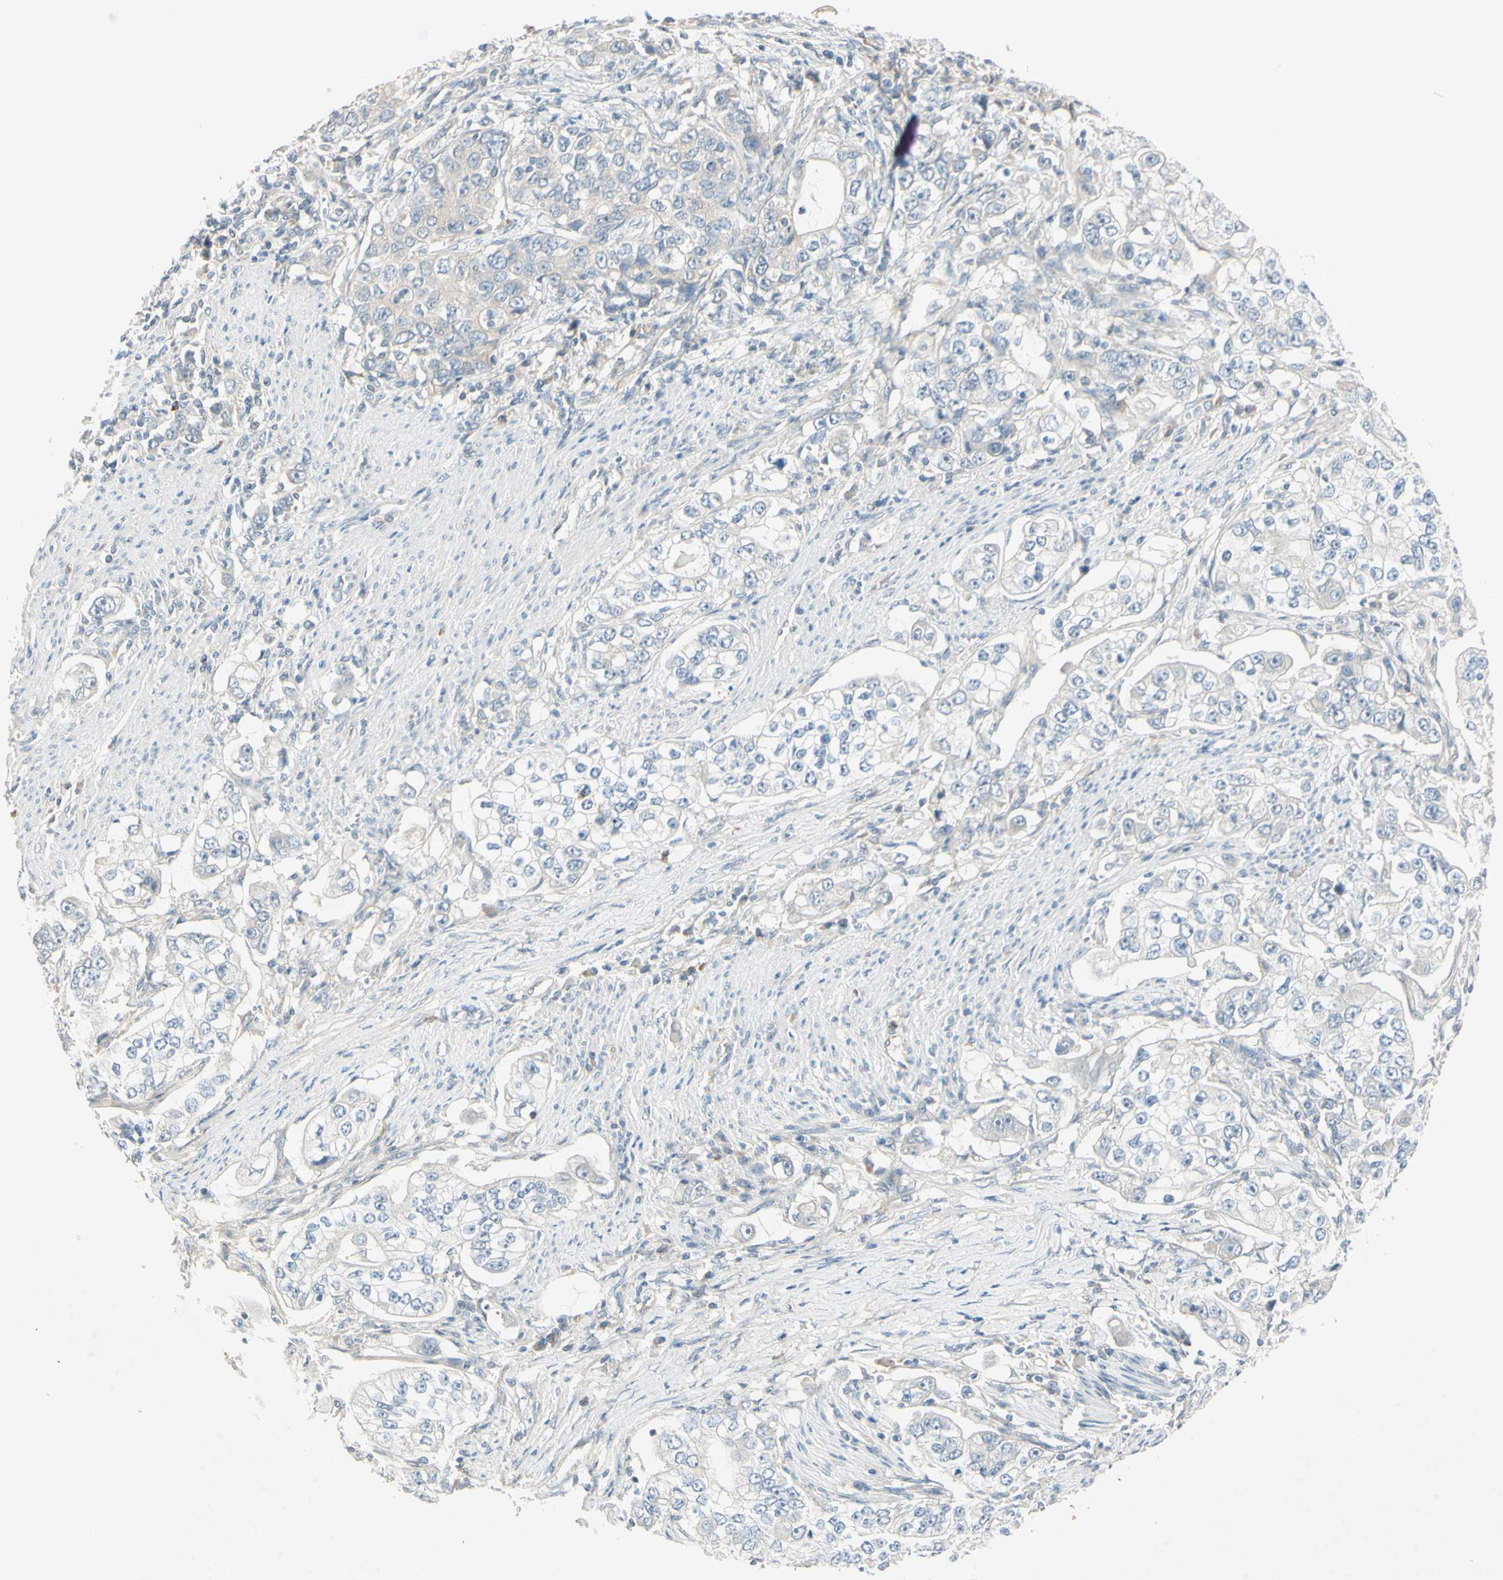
{"staining": {"intensity": "negative", "quantity": "none", "location": "none"}, "tissue": "stomach cancer", "cell_type": "Tumor cells", "image_type": "cancer", "snomed": [{"axis": "morphology", "description": "Adenocarcinoma, NOS"}, {"axis": "topography", "description": "Stomach, lower"}], "caption": "Immunohistochemistry (IHC) photomicrograph of neoplastic tissue: stomach adenocarcinoma stained with DAB (3,3'-diaminobenzidine) displays no significant protein staining in tumor cells.", "gene": "AATK", "patient": {"sex": "female", "age": 72}}